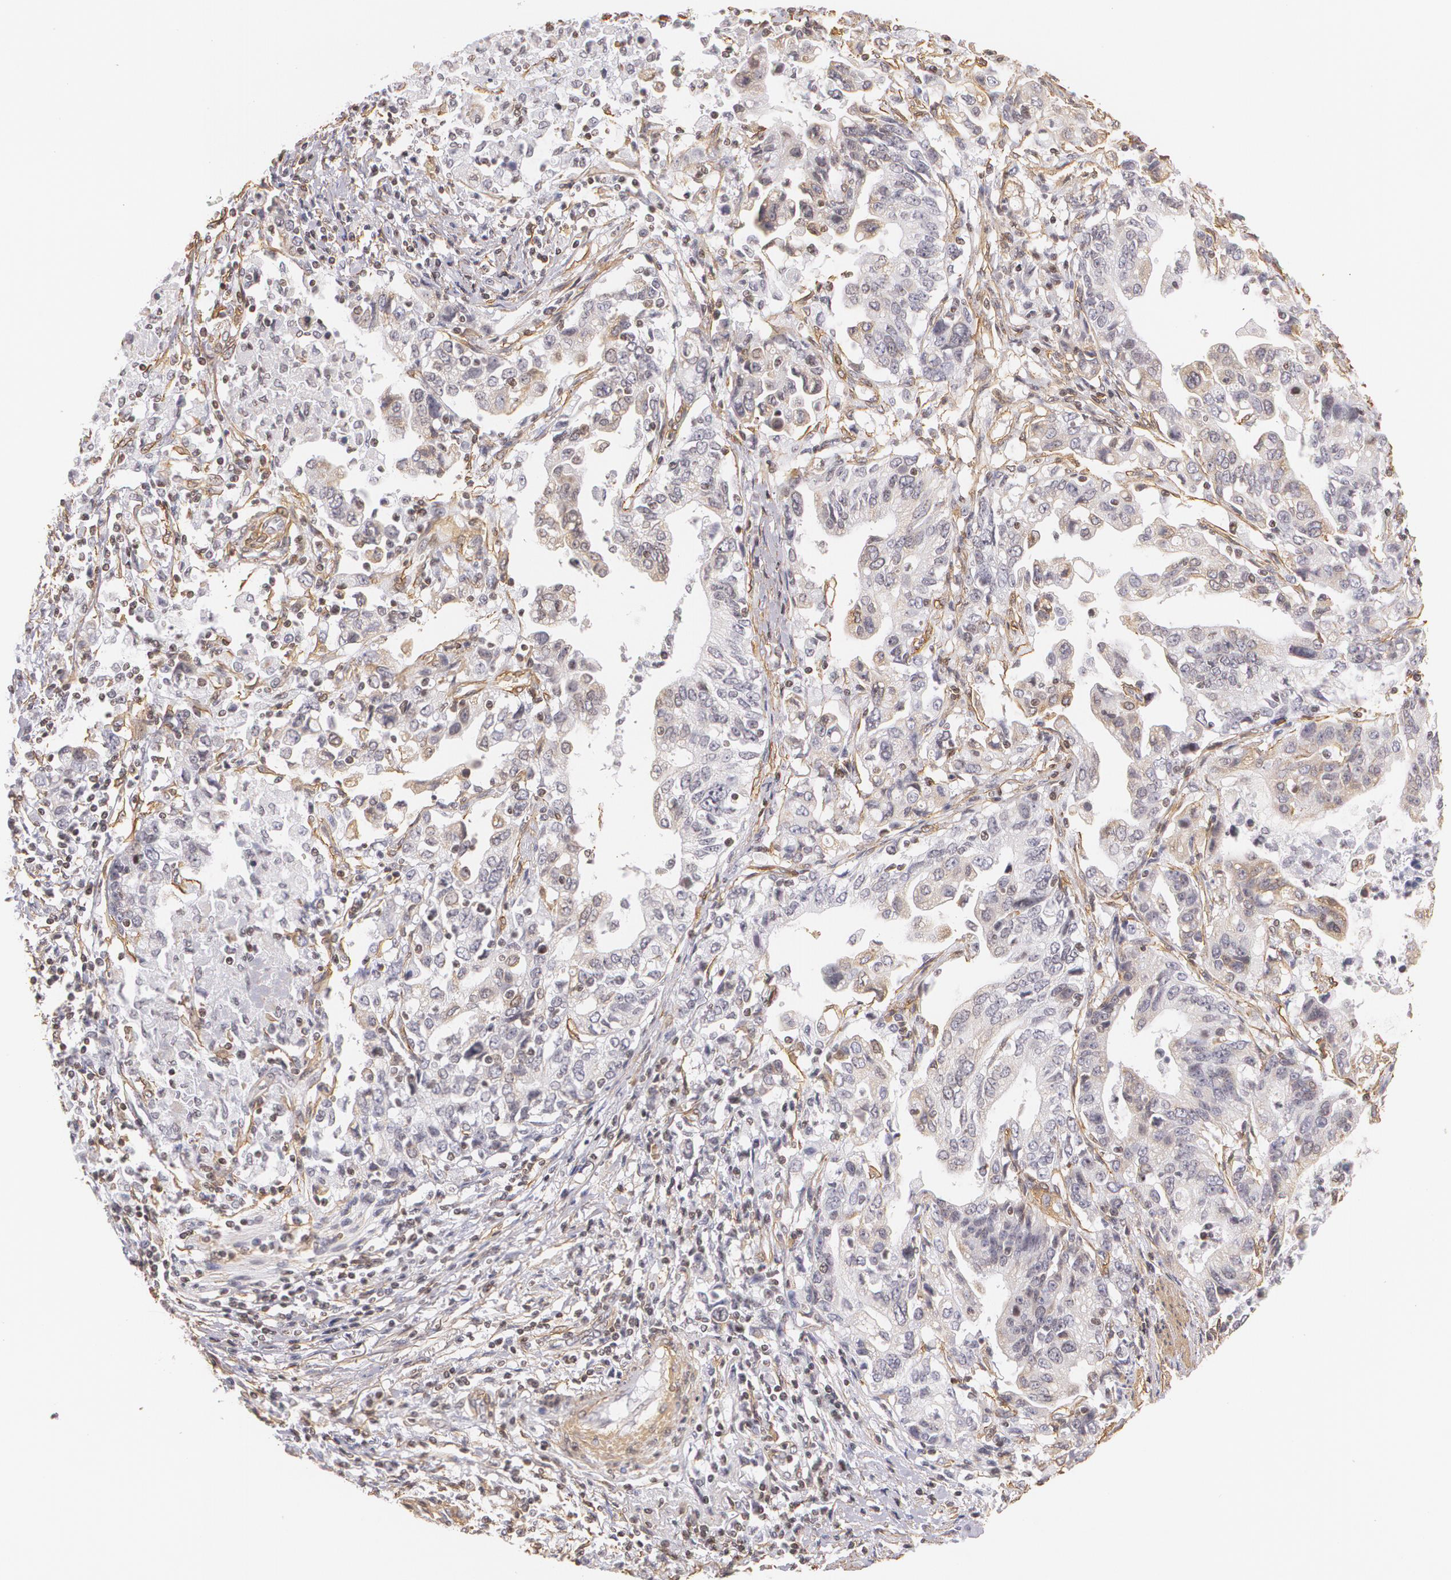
{"staining": {"intensity": "moderate", "quantity": "<25%", "location": "cytoplasmic/membranous"}, "tissue": "stomach cancer", "cell_type": "Tumor cells", "image_type": "cancer", "snomed": [{"axis": "morphology", "description": "Adenocarcinoma, NOS"}, {"axis": "topography", "description": "Stomach, upper"}], "caption": "Moderate cytoplasmic/membranous protein positivity is identified in approximately <25% of tumor cells in stomach cancer (adenocarcinoma). (DAB = brown stain, brightfield microscopy at high magnification).", "gene": "VAMP1", "patient": {"sex": "female", "age": 50}}